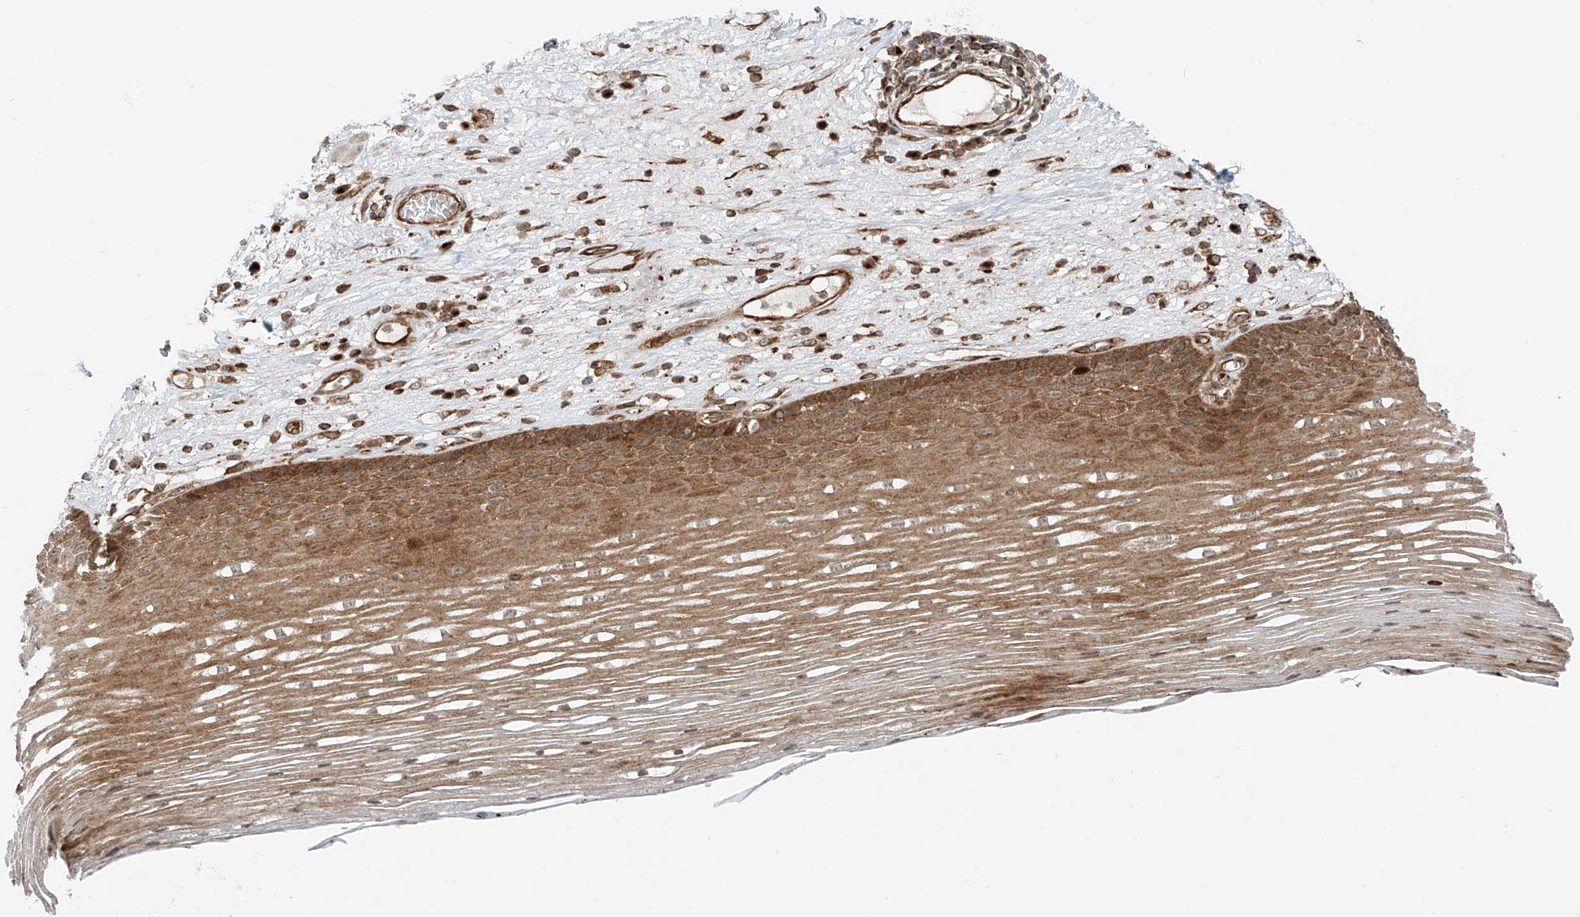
{"staining": {"intensity": "strong", "quantity": ">75%", "location": "cytoplasmic/membranous"}, "tissue": "esophagus", "cell_type": "Squamous epithelial cells", "image_type": "normal", "snomed": [{"axis": "morphology", "description": "Normal tissue, NOS"}, {"axis": "topography", "description": "Esophagus"}], "caption": "Brown immunohistochemical staining in normal human esophagus displays strong cytoplasmic/membranous expression in about >75% of squamous epithelial cells.", "gene": "USP48", "patient": {"sex": "male", "age": 62}}